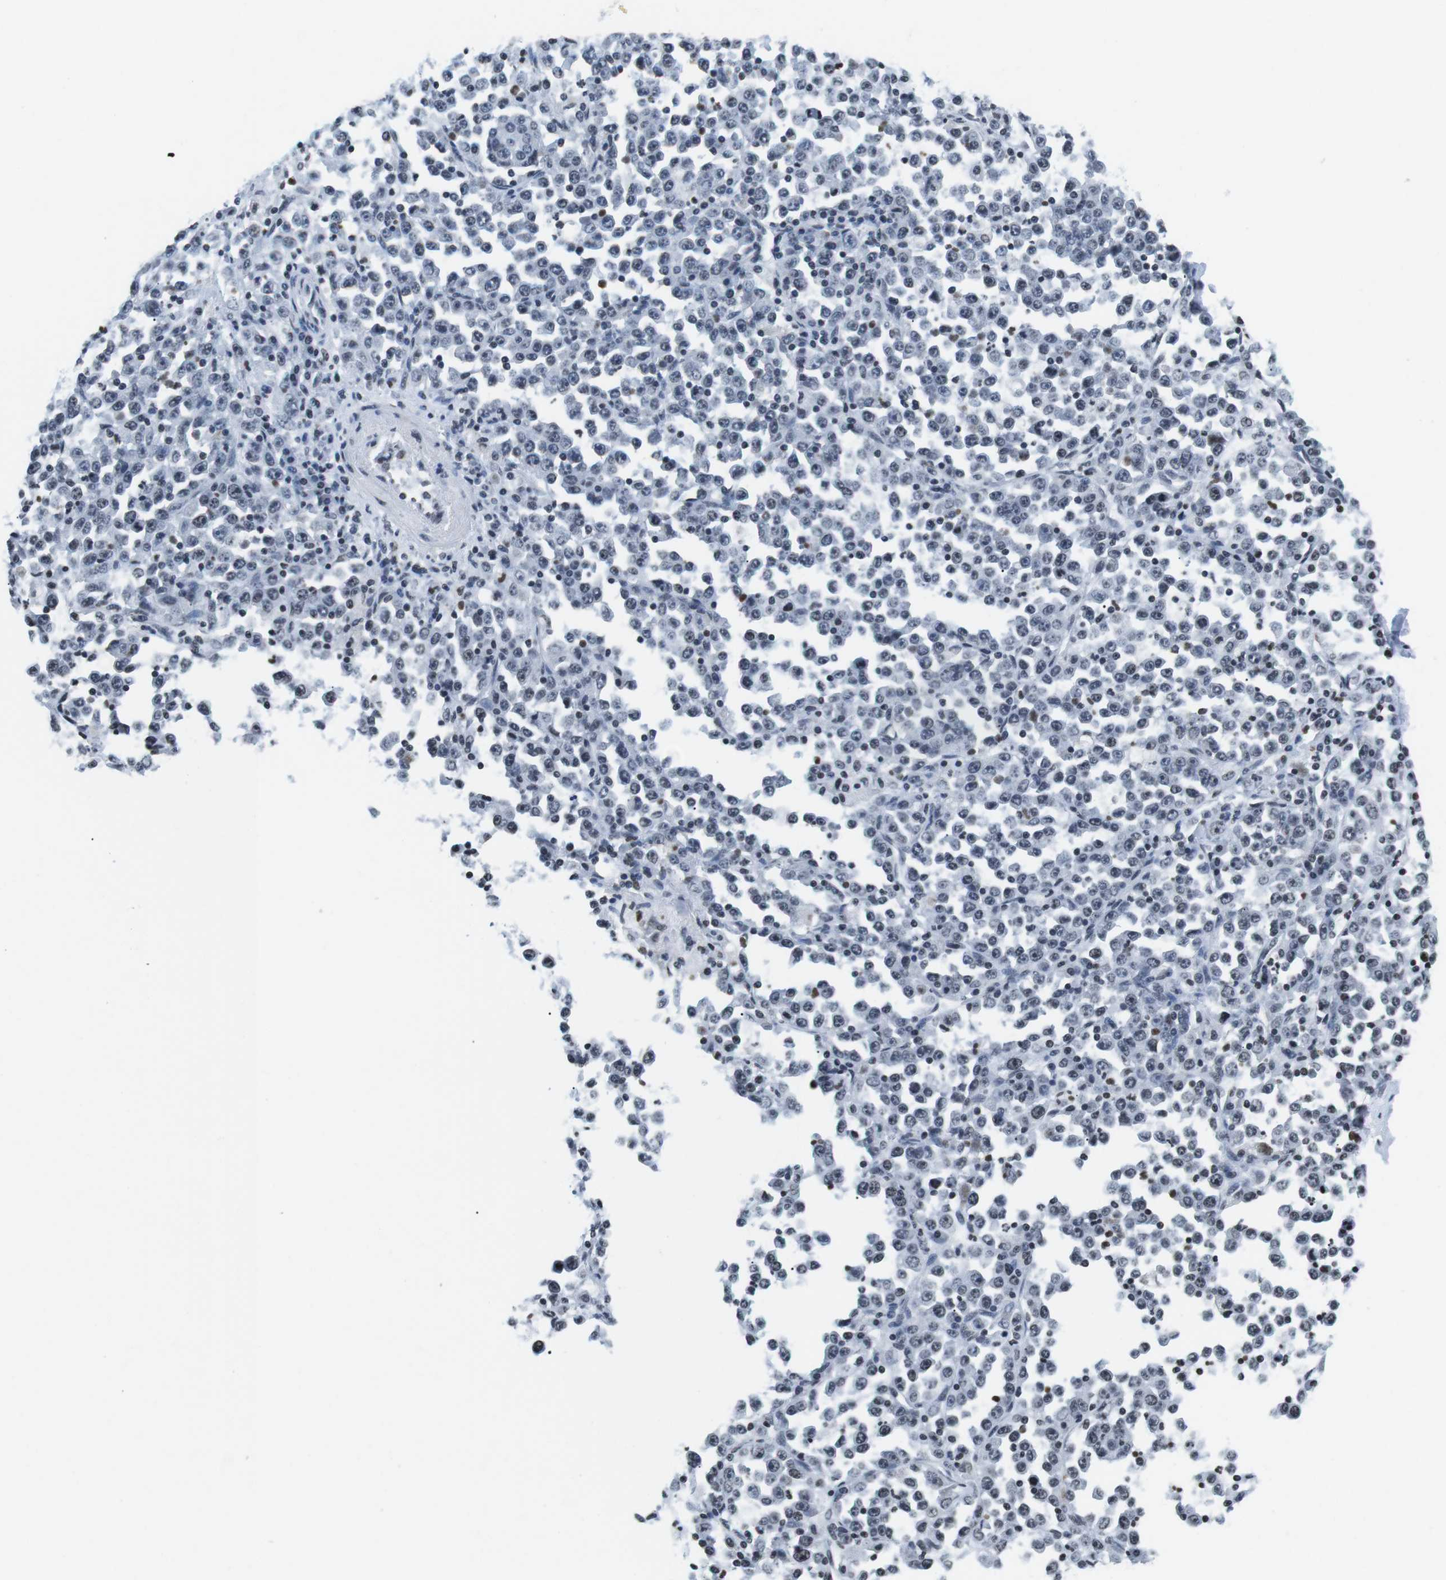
{"staining": {"intensity": "negative", "quantity": "none", "location": "none"}, "tissue": "stomach cancer", "cell_type": "Tumor cells", "image_type": "cancer", "snomed": [{"axis": "morphology", "description": "Normal tissue, NOS"}, {"axis": "morphology", "description": "Adenocarcinoma, NOS"}, {"axis": "topography", "description": "Stomach, upper"}, {"axis": "topography", "description": "Stomach"}], "caption": "High power microscopy micrograph of an immunohistochemistry (IHC) histopathology image of stomach adenocarcinoma, revealing no significant positivity in tumor cells.", "gene": "E2F2", "patient": {"sex": "male", "age": 59}}